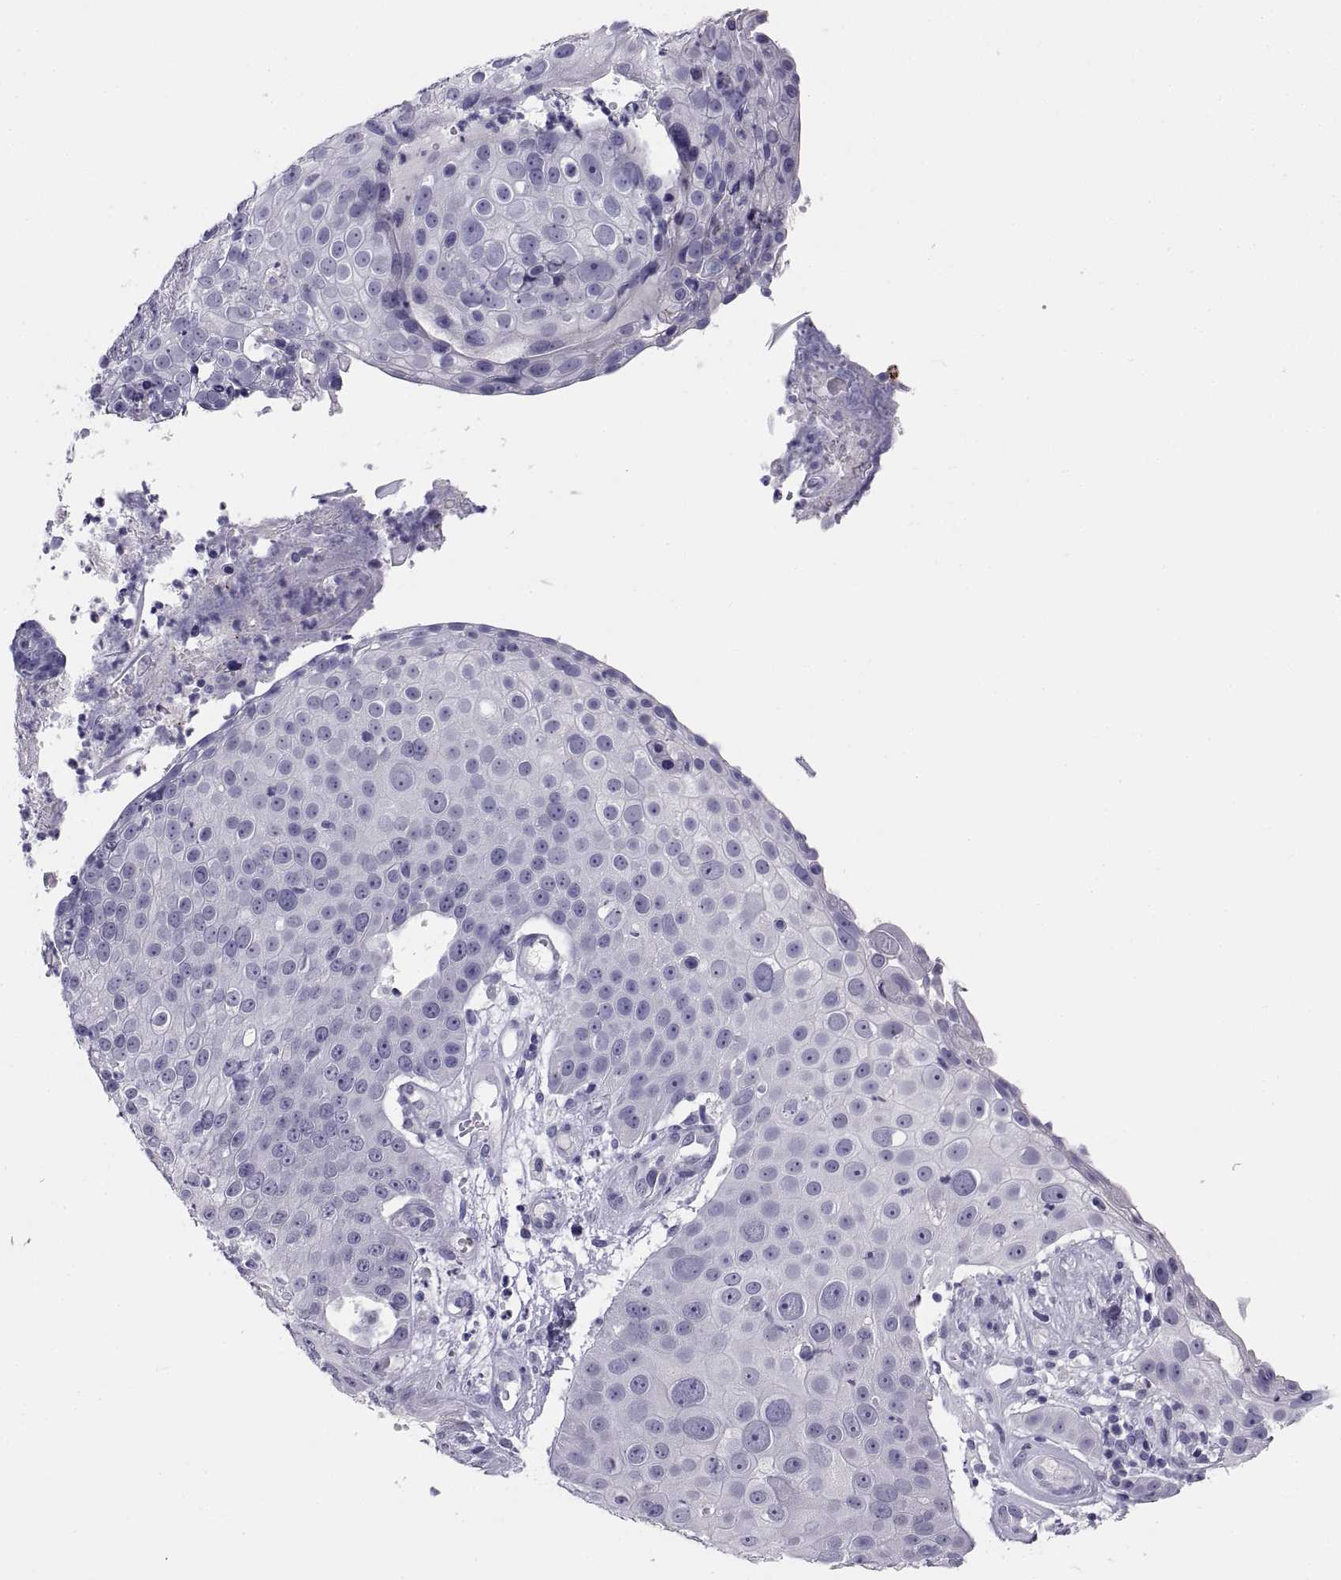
{"staining": {"intensity": "negative", "quantity": "none", "location": "none"}, "tissue": "skin cancer", "cell_type": "Tumor cells", "image_type": "cancer", "snomed": [{"axis": "morphology", "description": "Squamous cell carcinoma, NOS"}, {"axis": "topography", "description": "Skin"}], "caption": "The micrograph reveals no significant expression in tumor cells of skin cancer (squamous cell carcinoma).", "gene": "STRC", "patient": {"sex": "male", "age": 71}}